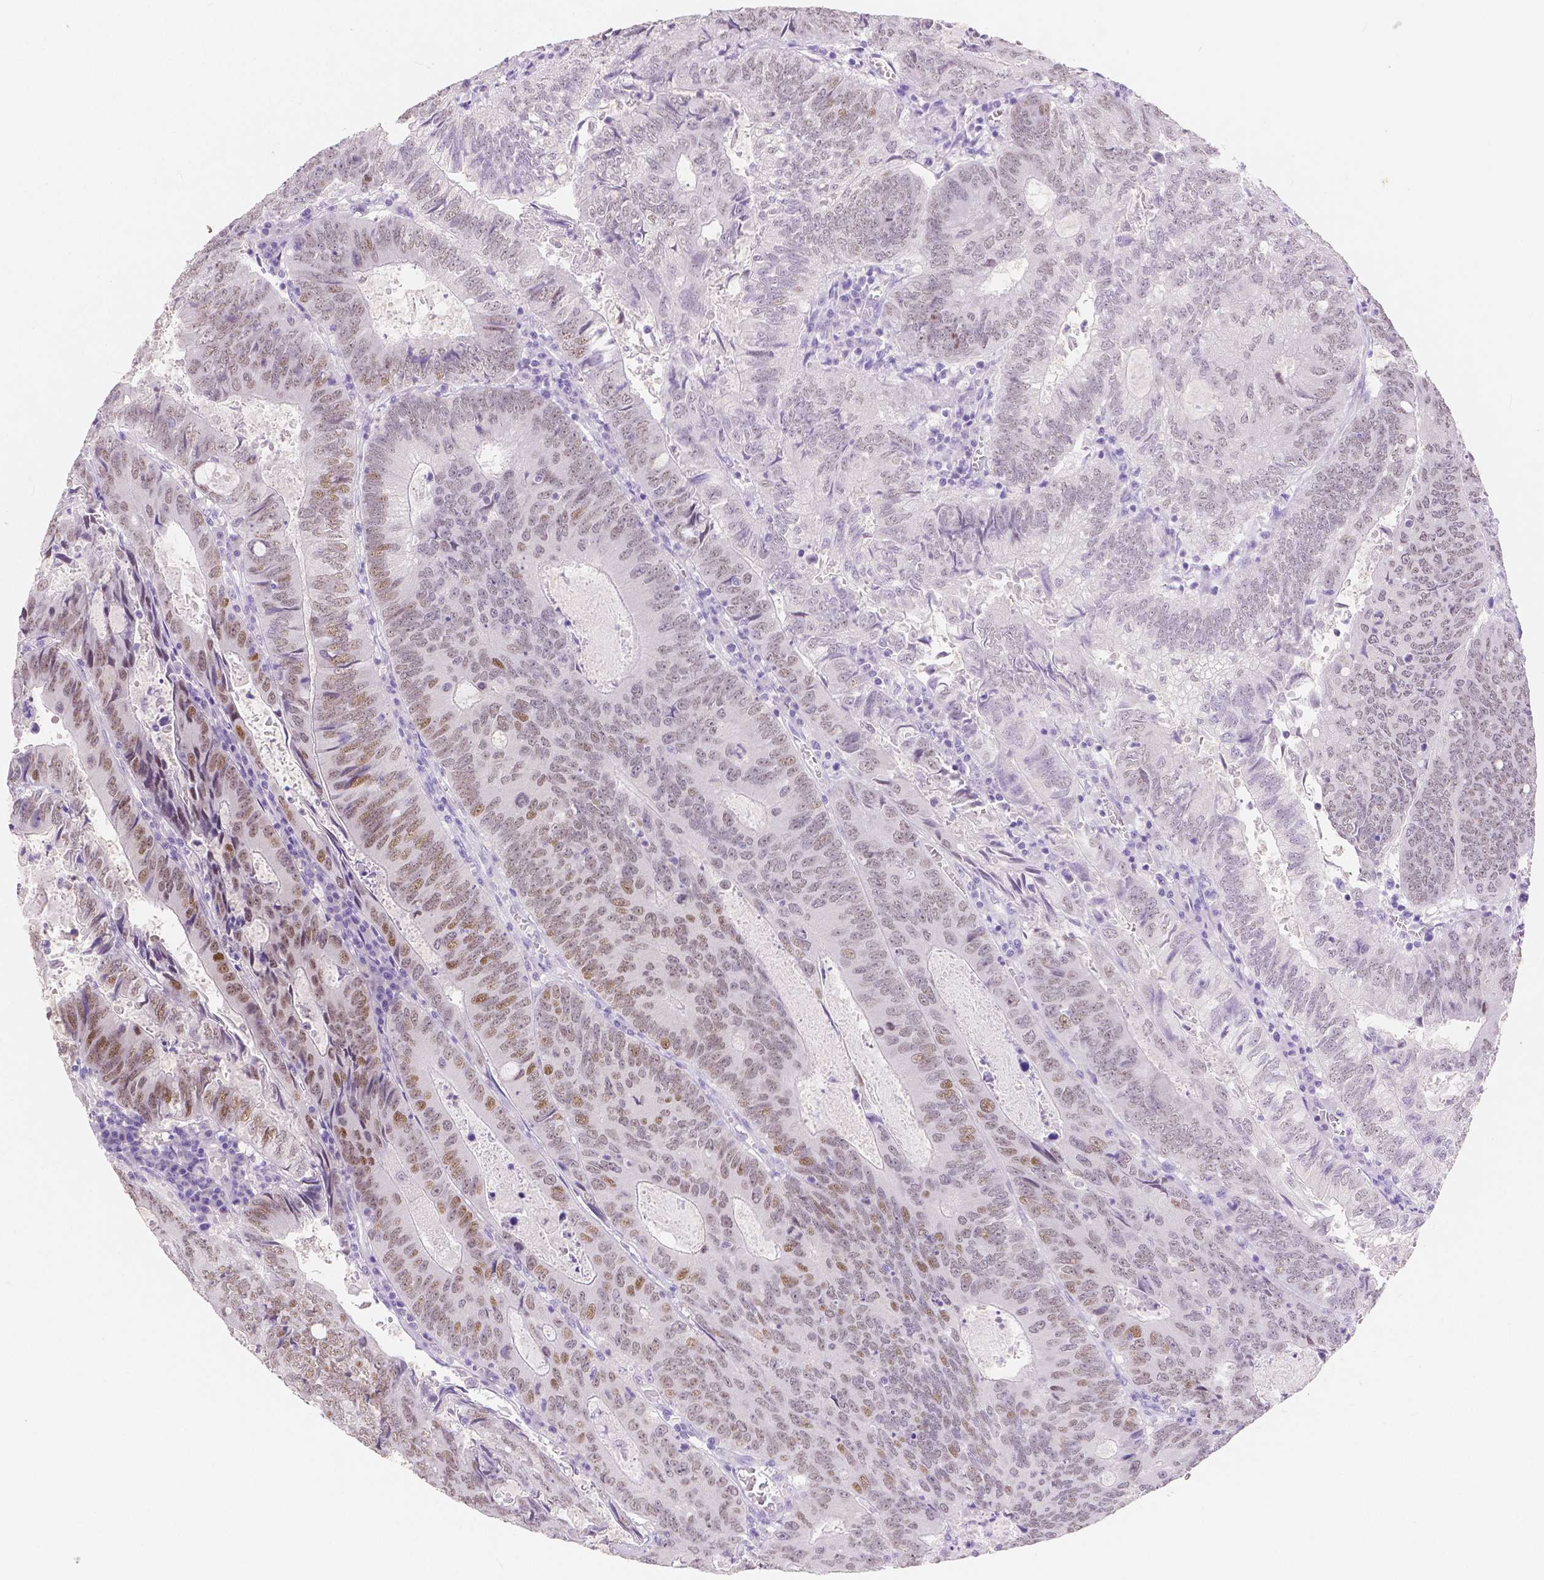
{"staining": {"intensity": "moderate", "quantity": "25%-75%", "location": "nuclear"}, "tissue": "colorectal cancer", "cell_type": "Tumor cells", "image_type": "cancer", "snomed": [{"axis": "morphology", "description": "Adenocarcinoma, NOS"}, {"axis": "topography", "description": "Colon"}], "caption": "Human colorectal cancer (adenocarcinoma) stained with a brown dye reveals moderate nuclear positive expression in approximately 25%-75% of tumor cells.", "gene": "HNF1B", "patient": {"sex": "male", "age": 67}}